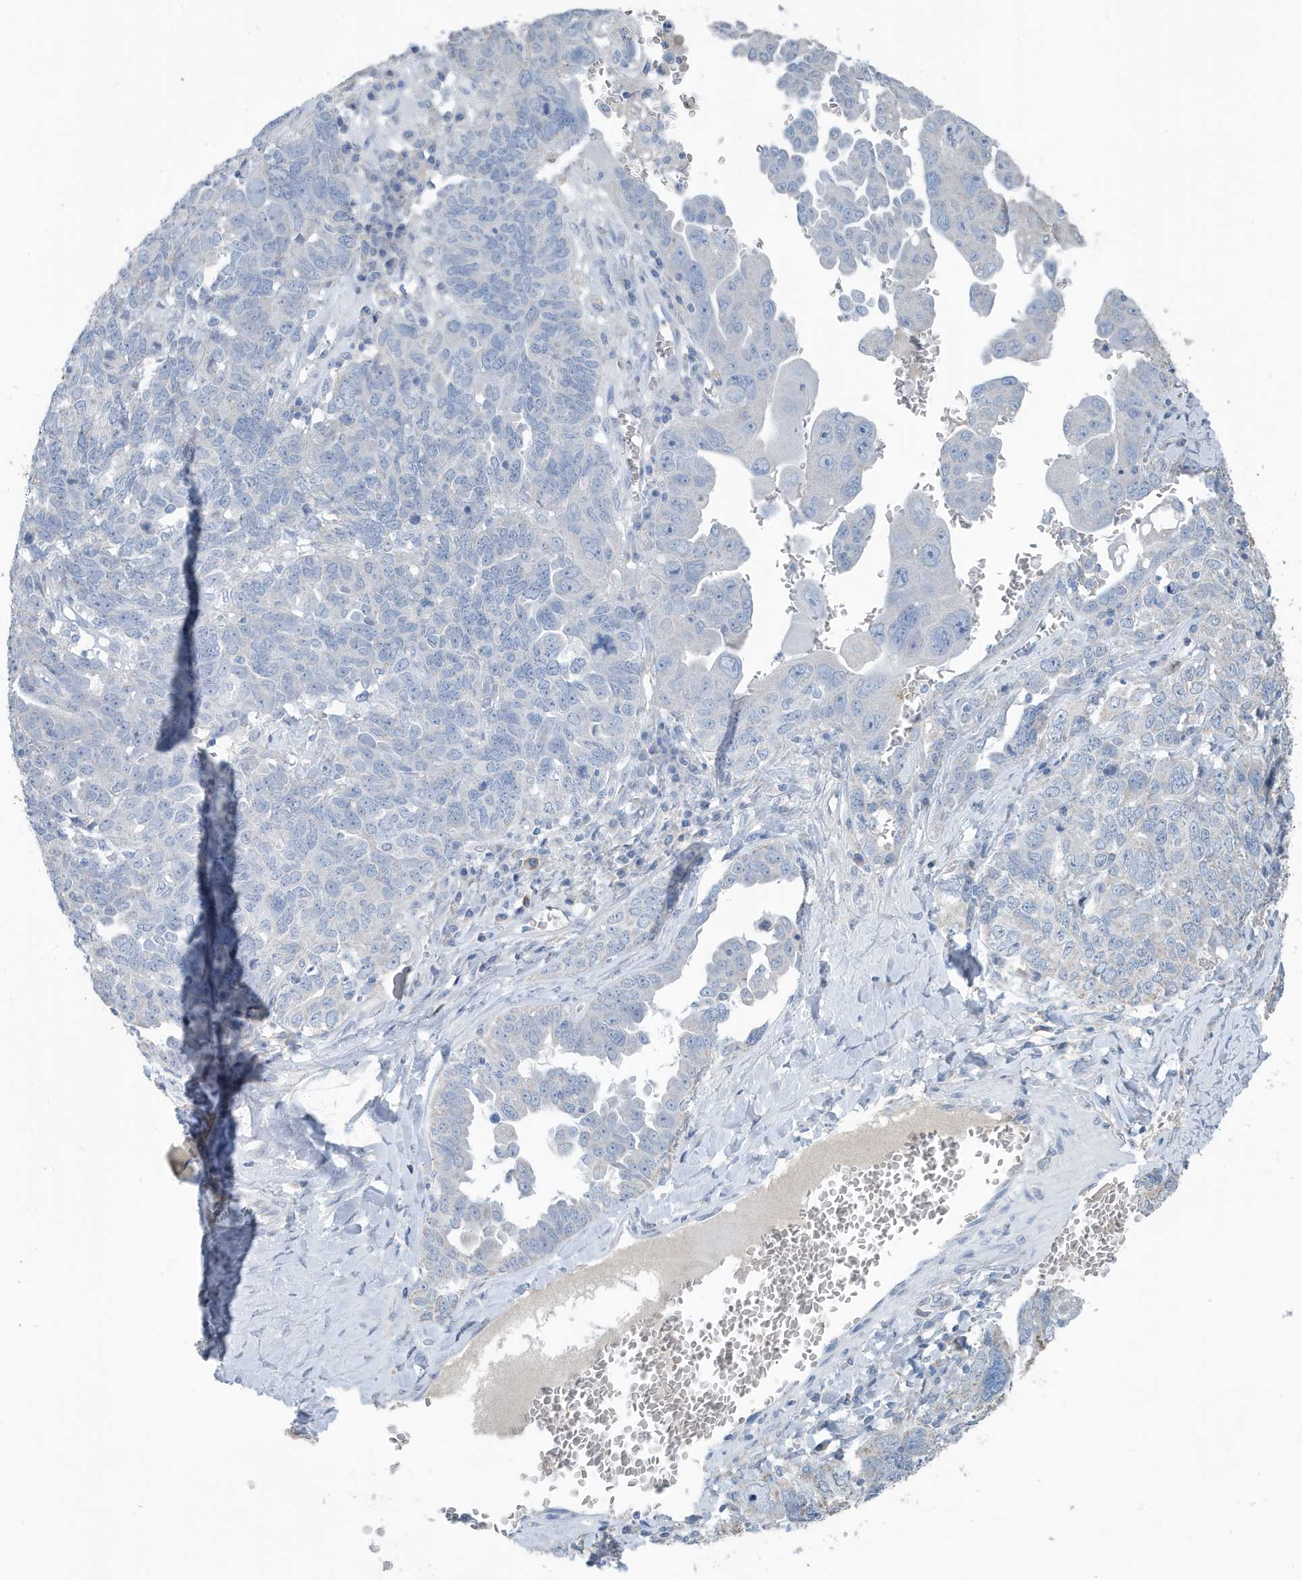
{"staining": {"intensity": "negative", "quantity": "none", "location": "none"}, "tissue": "ovarian cancer", "cell_type": "Tumor cells", "image_type": "cancer", "snomed": [{"axis": "morphology", "description": "Carcinoma, endometroid"}, {"axis": "topography", "description": "Ovary"}], "caption": "Ovarian cancer (endometroid carcinoma) stained for a protein using immunohistochemistry (IHC) demonstrates no expression tumor cells.", "gene": "UGT2B4", "patient": {"sex": "female", "age": 62}}